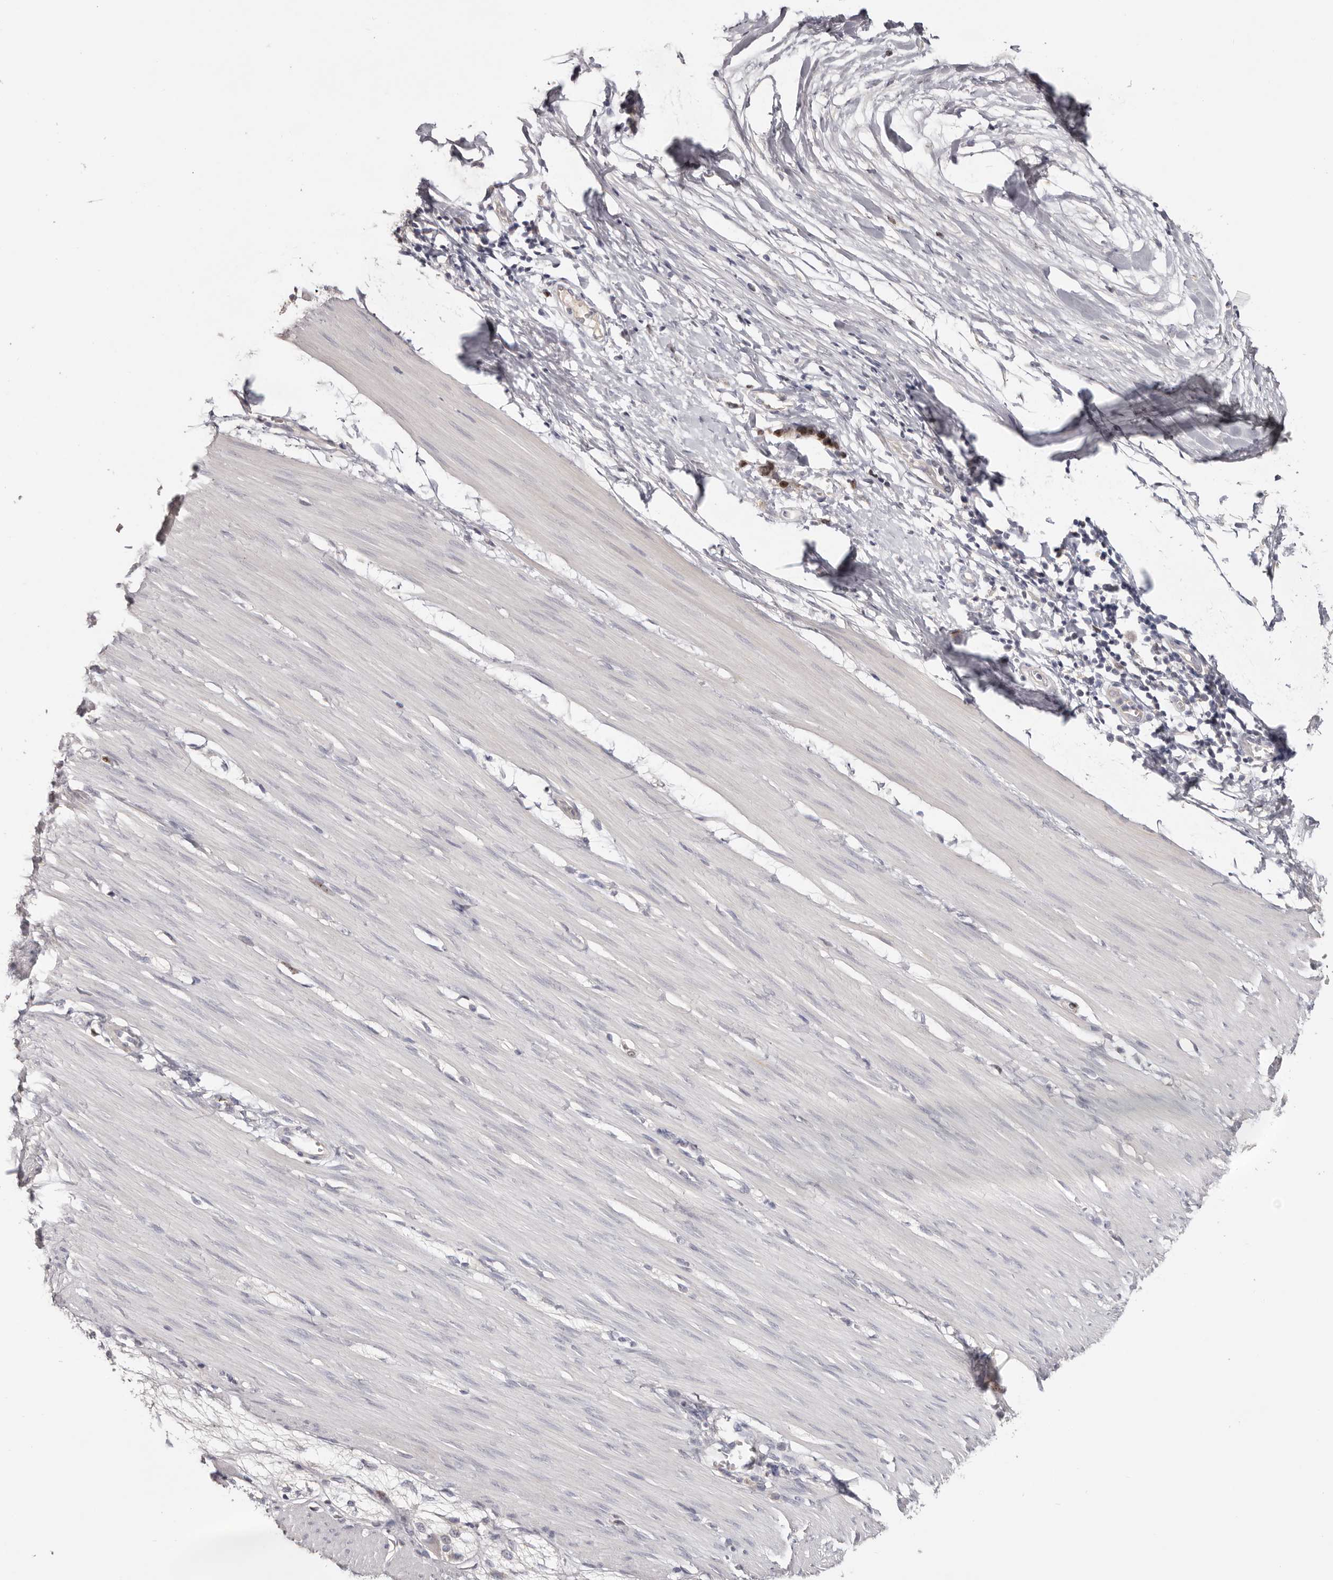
{"staining": {"intensity": "negative", "quantity": "none", "location": "none"}, "tissue": "smooth muscle", "cell_type": "Smooth muscle cells", "image_type": "normal", "snomed": [{"axis": "morphology", "description": "Normal tissue, NOS"}, {"axis": "morphology", "description": "Adenocarcinoma, NOS"}, {"axis": "topography", "description": "Colon"}, {"axis": "topography", "description": "Peripheral nerve tissue"}], "caption": "This is an immunohistochemistry (IHC) photomicrograph of unremarkable human smooth muscle. There is no expression in smooth muscle cells.", "gene": "CCDC190", "patient": {"sex": "male", "age": 14}}